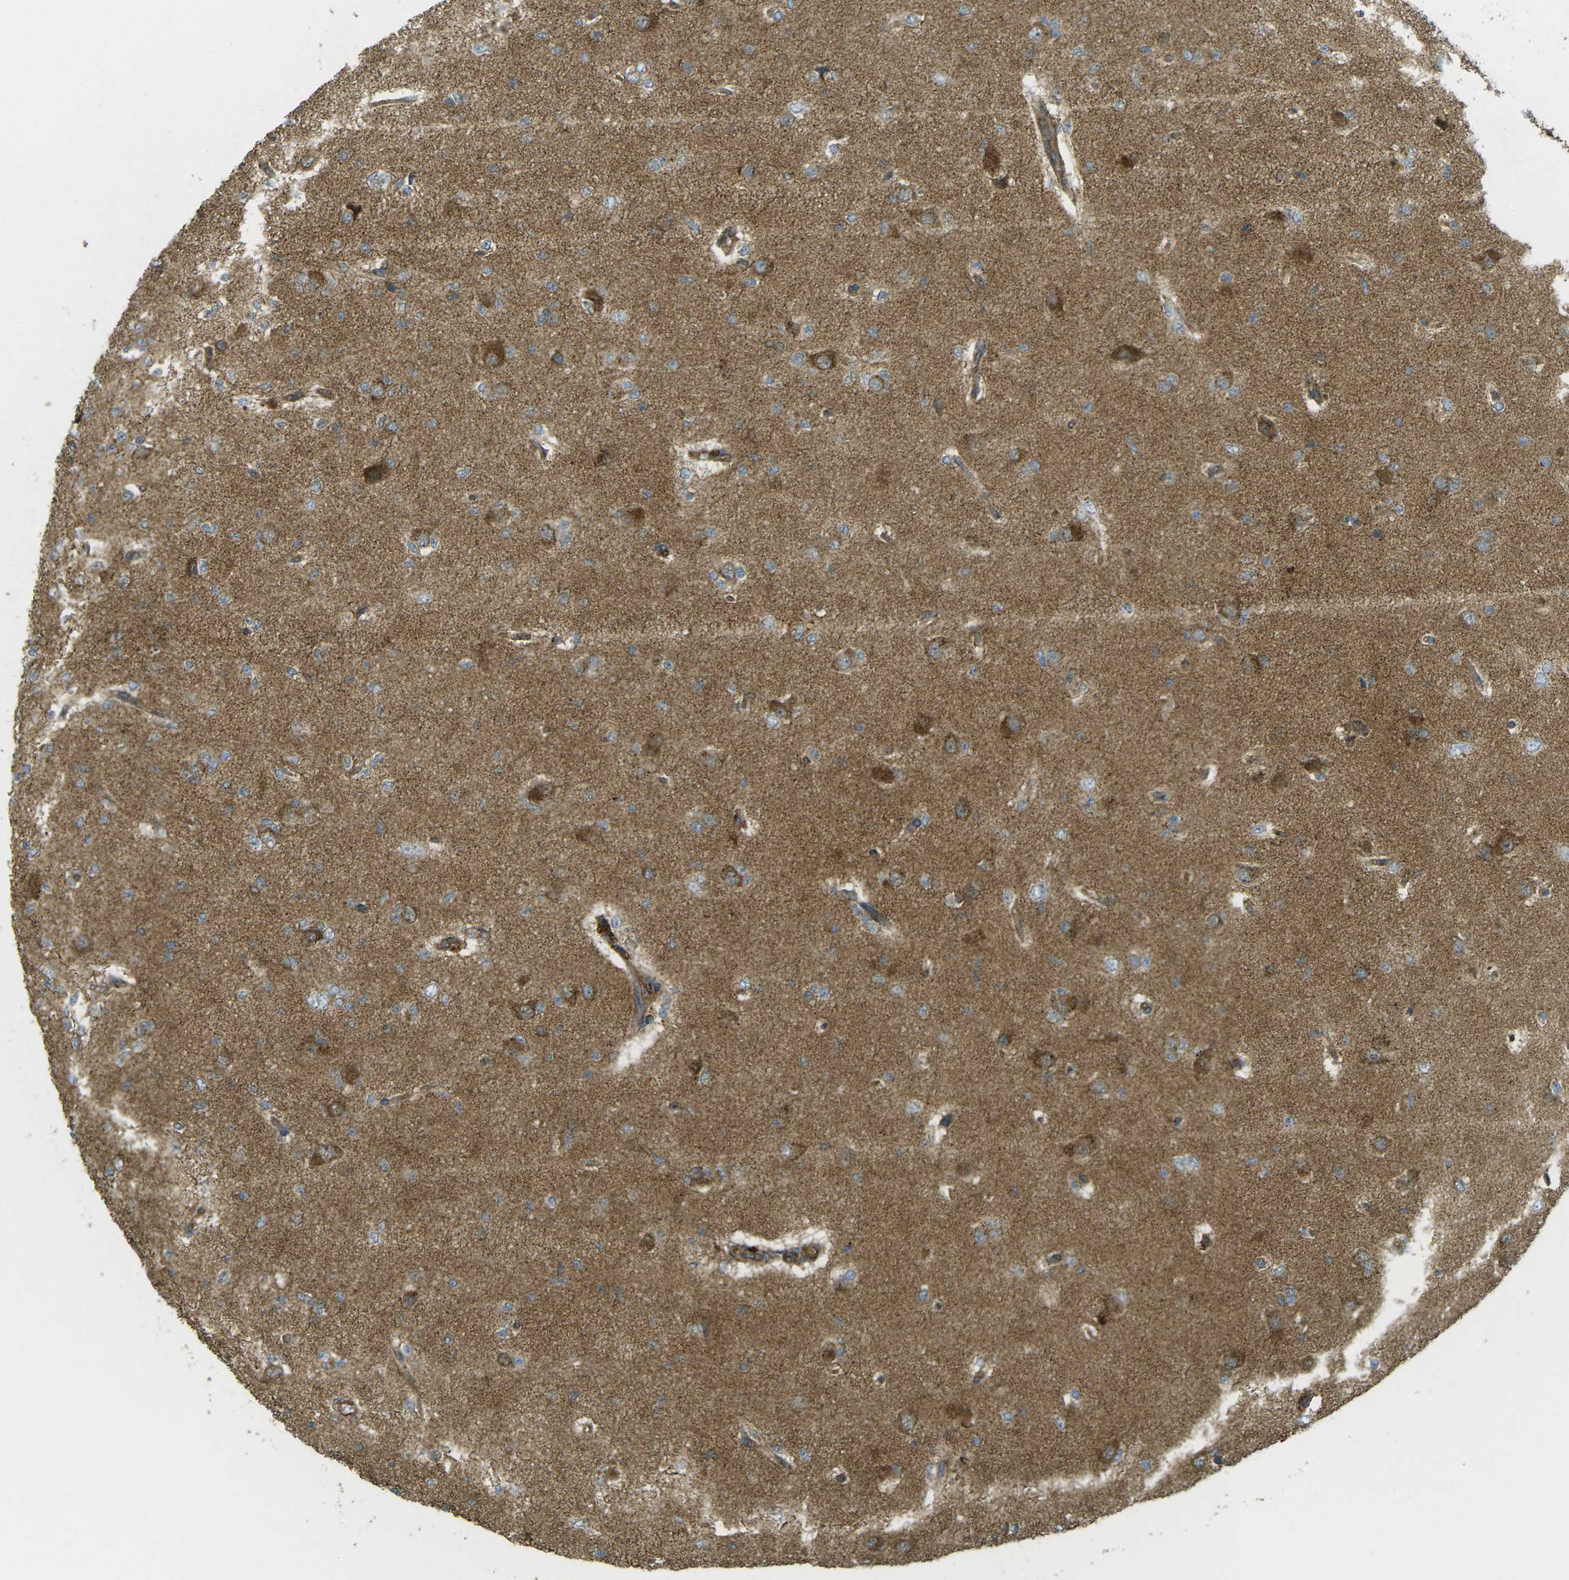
{"staining": {"intensity": "moderate", "quantity": "25%-75%", "location": "cytoplasmic/membranous"}, "tissue": "glioma", "cell_type": "Tumor cells", "image_type": "cancer", "snomed": [{"axis": "morphology", "description": "Glioma, malignant, Low grade"}, {"axis": "topography", "description": "Brain"}], "caption": "Glioma stained with IHC displays moderate cytoplasmic/membranous staining in about 25%-75% of tumor cells. (DAB (3,3'-diaminobenzidine) IHC with brightfield microscopy, high magnification).", "gene": "CHMP3", "patient": {"sex": "male", "age": 38}}